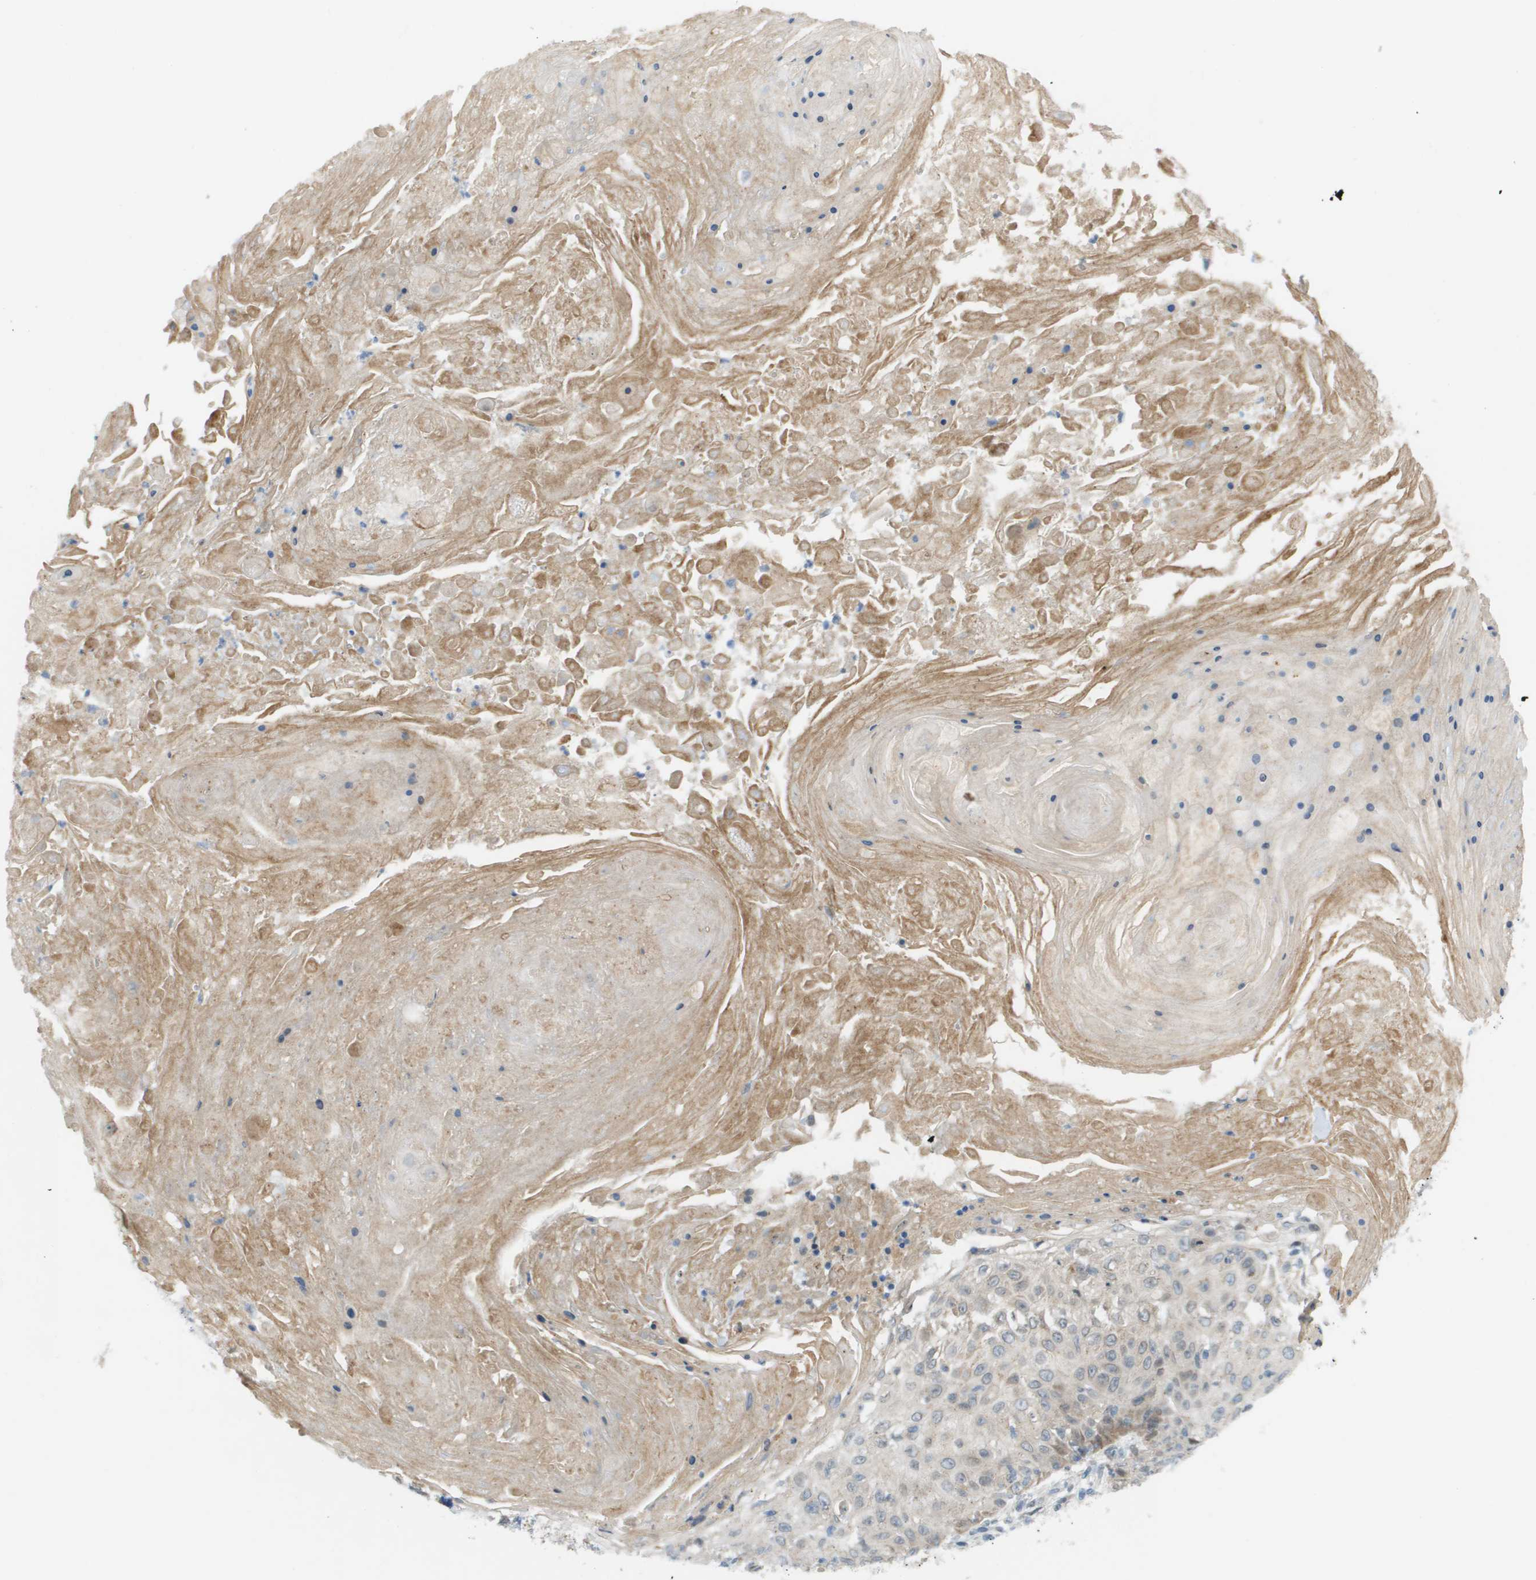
{"staining": {"intensity": "weak", "quantity": "<25%", "location": "cytoplasmic/membranous"}, "tissue": "skin cancer", "cell_type": "Tumor cells", "image_type": "cancer", "snomed": [{"axis": "morphology", "description": "Squamous cell carcinoma, NOS"}, {"axis": "topography", "description": "Skin"}], "caption": "Tumor cells are negative for brown protein staining in skin squamous cell carcinoma.", "gene": "CACNB4", "patient": {"sex": "male", "age": 86}}